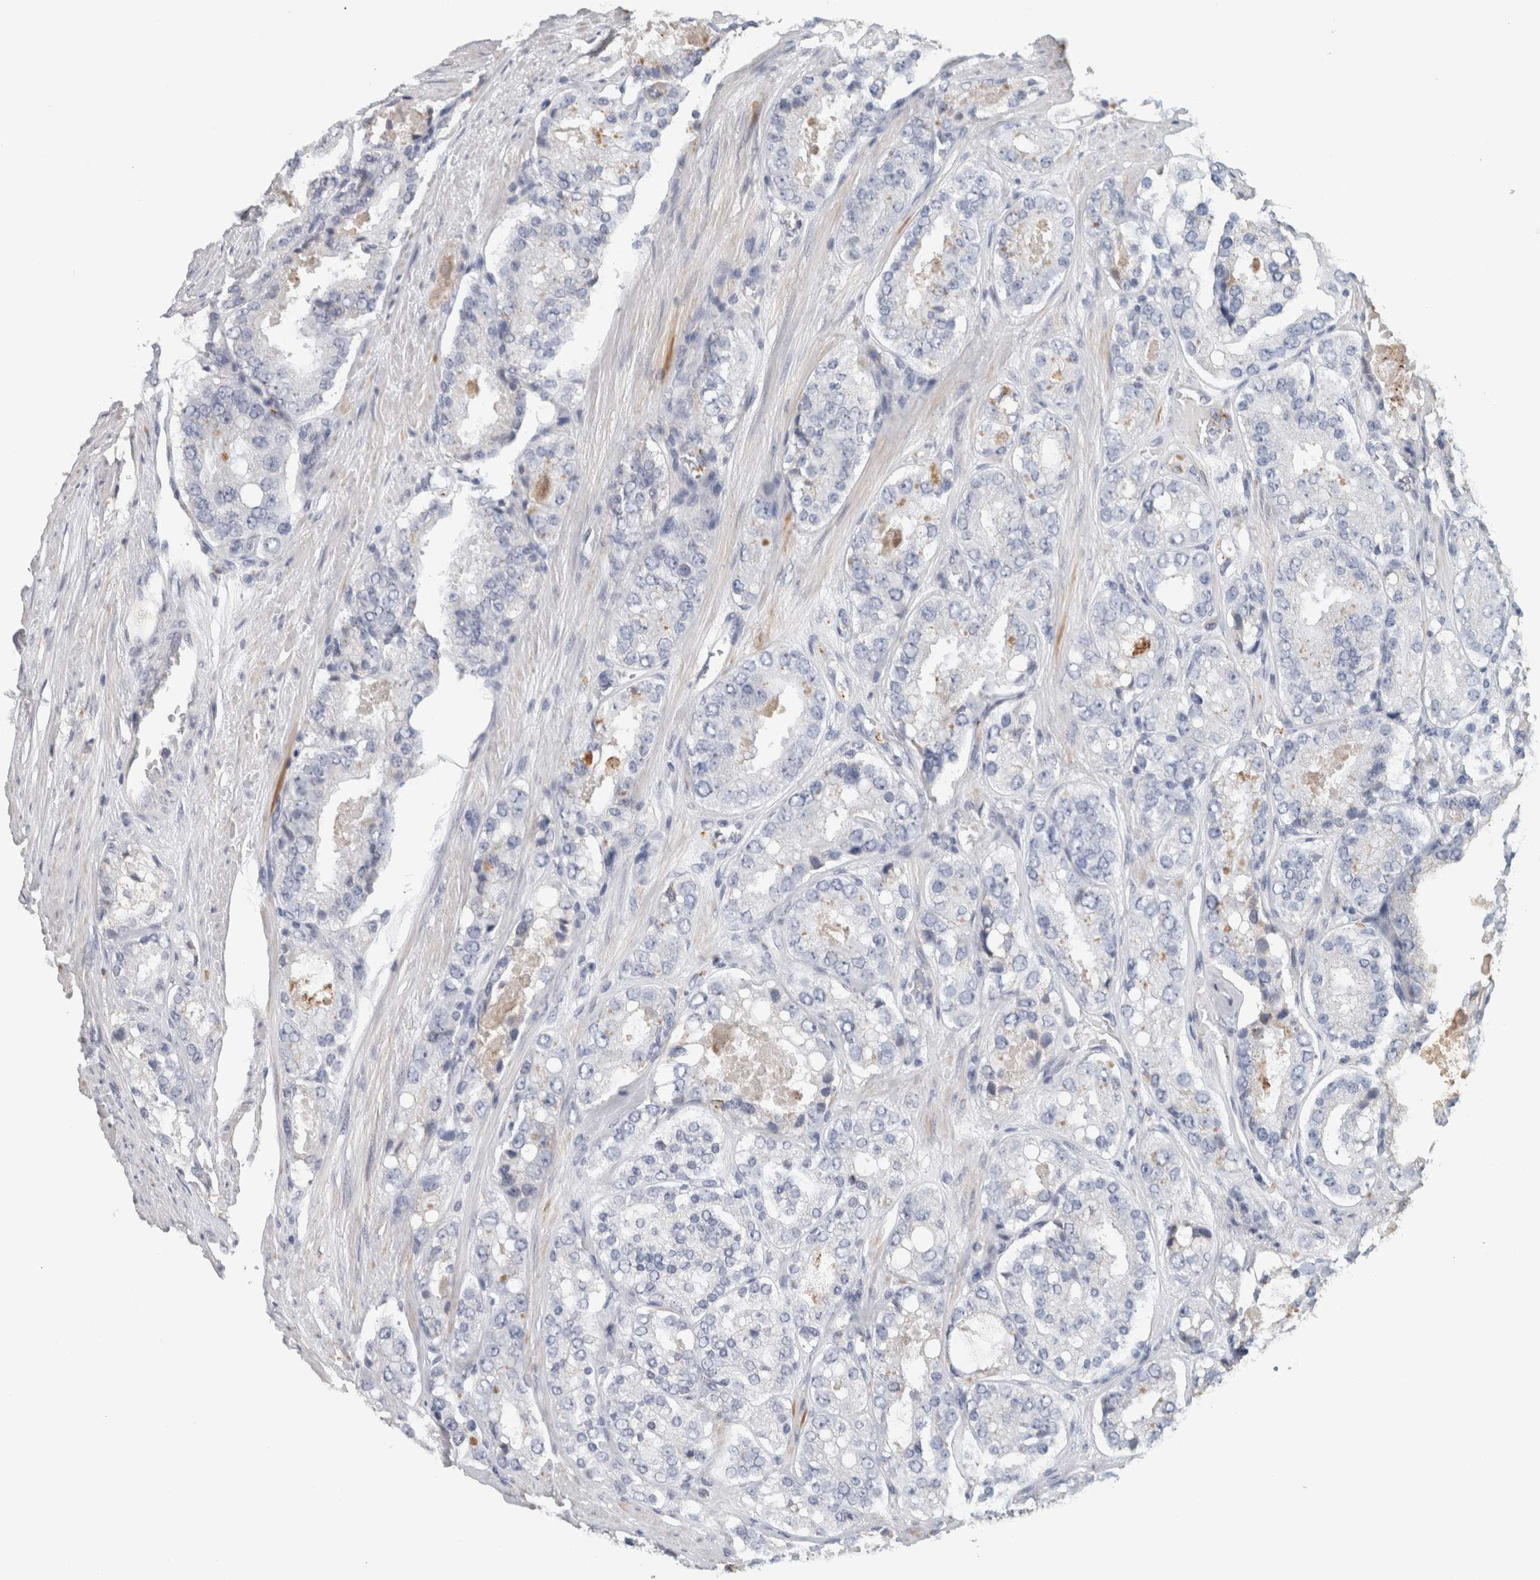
{"staining": {"intensity": "negative", "quantity": "none", "location": "none"}, "tissue": "prostate cancer", "cell_type": "Tumor cells", "image_type": "cancer", "snomed": [{"axis": "morphology", "description": "Adenocarcinoma, High grade"}, {"axis": "topography", "description": "Prostate"}], "caption": "Prostate high-grade adenocarcinoma was stained to show a protein in brown. There is no significant expression in tumor cells.", "gene": "CD36", "patient": {"sex": "male", "age": 65}}